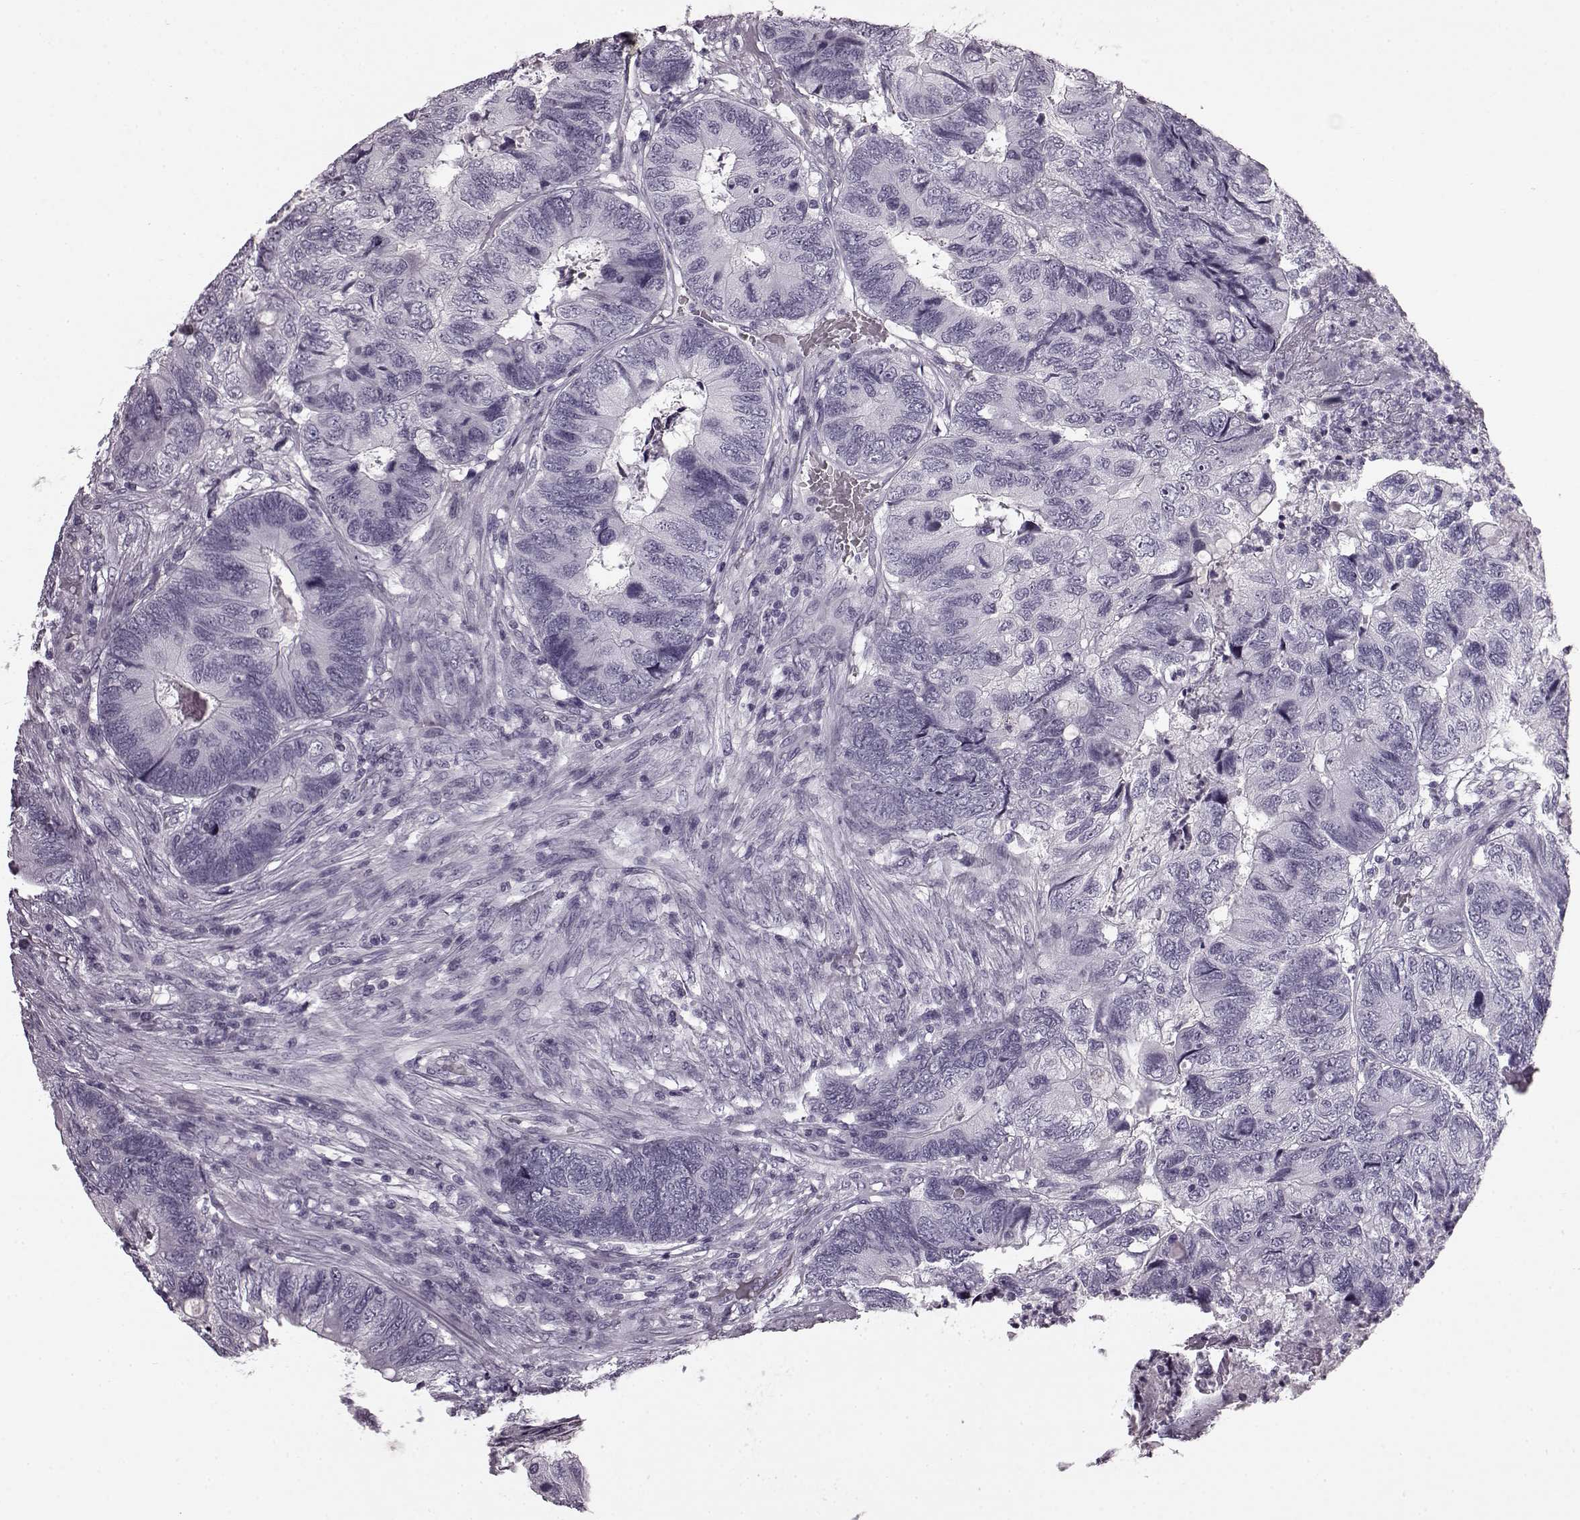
{"staining": {"intensity": "negative", "quantity": "none", "location": "none"}, "tissue": "colorectal cancer", "cell_type": "Tumor cells", "image_type": "cancer", "snomed": [{"axis": "morphology", "description": "Adenocarcinoma, NOS"}, {"axis": "topography", "description": "Colon"}], "caption": "The immunohistochemistry image has no significant expression in tumor cells of adenocarcinoma (colorectal) tissue.", "gene": "AIPL1", "patient": {"sex": "female", "age": 67}}